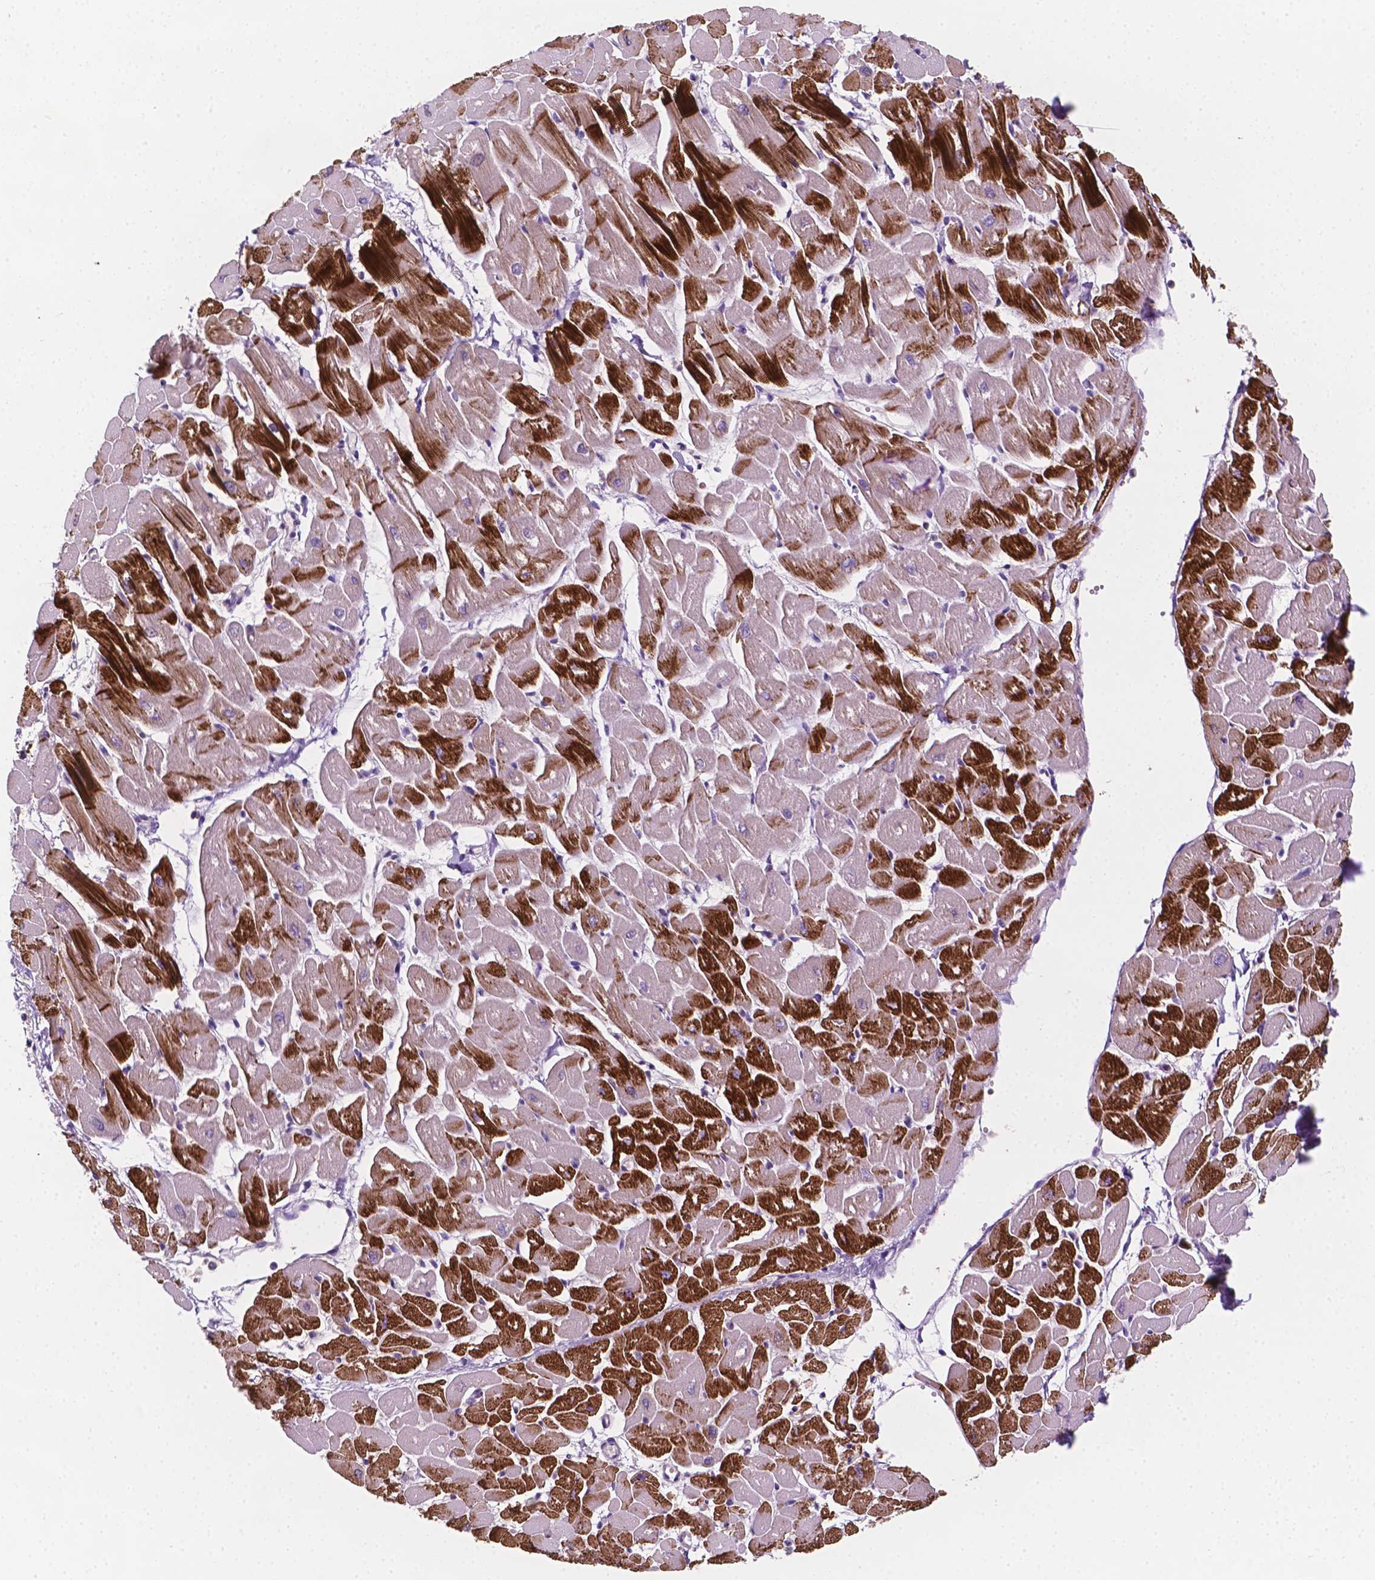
{"staining": {"intensity": "strong", "quantity": "25%-75%", "location": "cytoplasmic/membranous"}, "tissue": "heart muscle", "cell_type": "Cardiomyocytes", "image_type": "normal", "snomed": [{"axis": "morphology", "description": "Normal tissue, NOS"}, {"axis": "topography", "description": "Heart"}], "caption": "DAB immunohistochemical staining of normal human heart muscle shows strong cytoplasmic/membranous protein positivity in about 25%-75% of cardiomyocytes. Using DAB (3,3'-diaminobenzidine) (brown) and hematoxylin (blue) stains, captured at high magnification using brightfield microscopy.", "gene": "EGFR", "patient": {"sex": "male", "age": 57}}